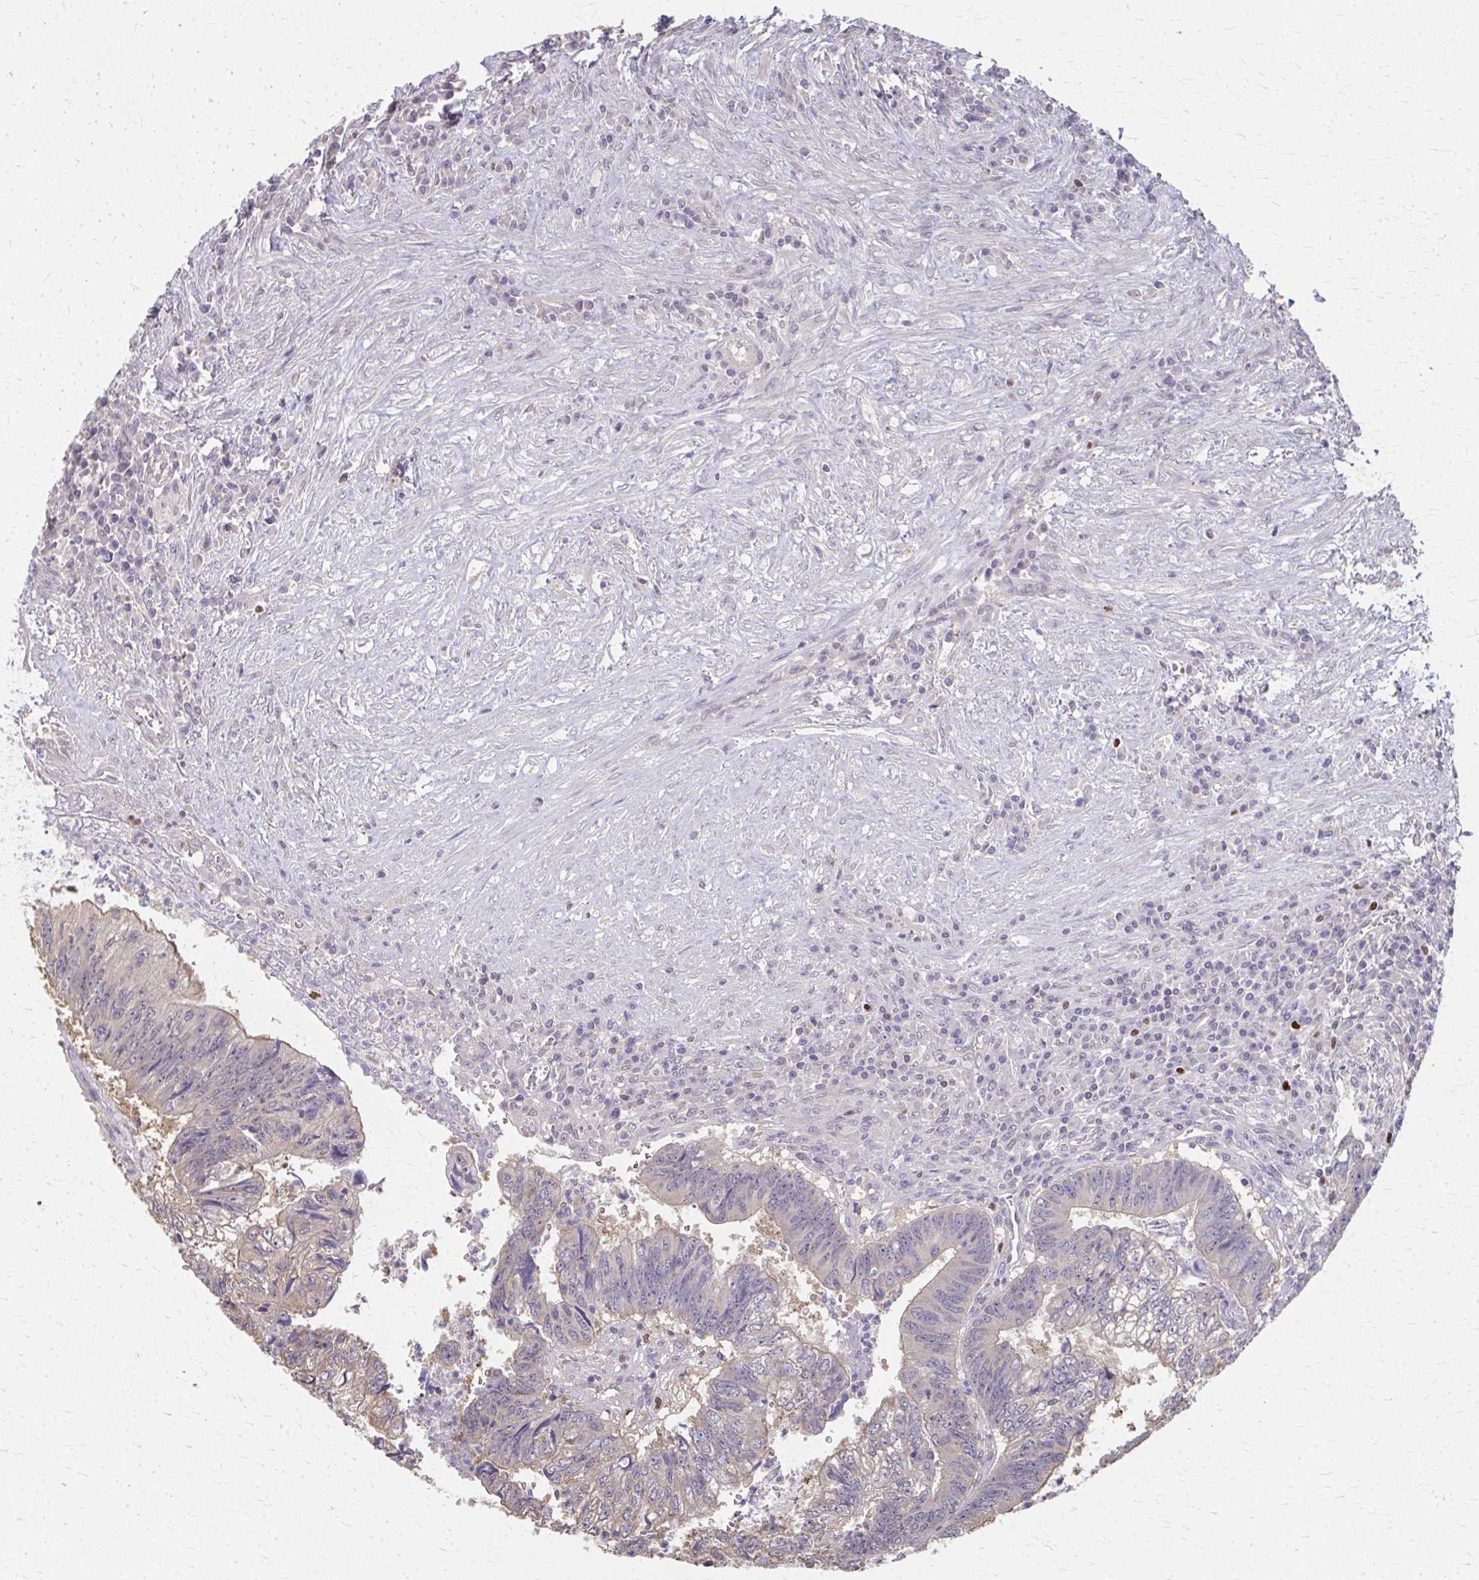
{"staining": {"intensity": "weak", "quantity": "<25%", "location": "cytoplasmic/membranous"}, "tissue": "colorectal cancer", "cell_type": "Tumor cells", "image_type": "cancer", "snomed": [{"axis": "morphology", "description": "Adenocarcinoma, NOS"}, {"axis": "topography", "description": "Colon"}], "caption": "Photomicrograph shows no significant protein expression in tumor cells of colorectal cancer. (DAB (3,3'-diaminobenzidine) immunohistochemistry, high magnification).", "gene": "RABGAP1L", "patient": {"sex": "male", "age": 86}}